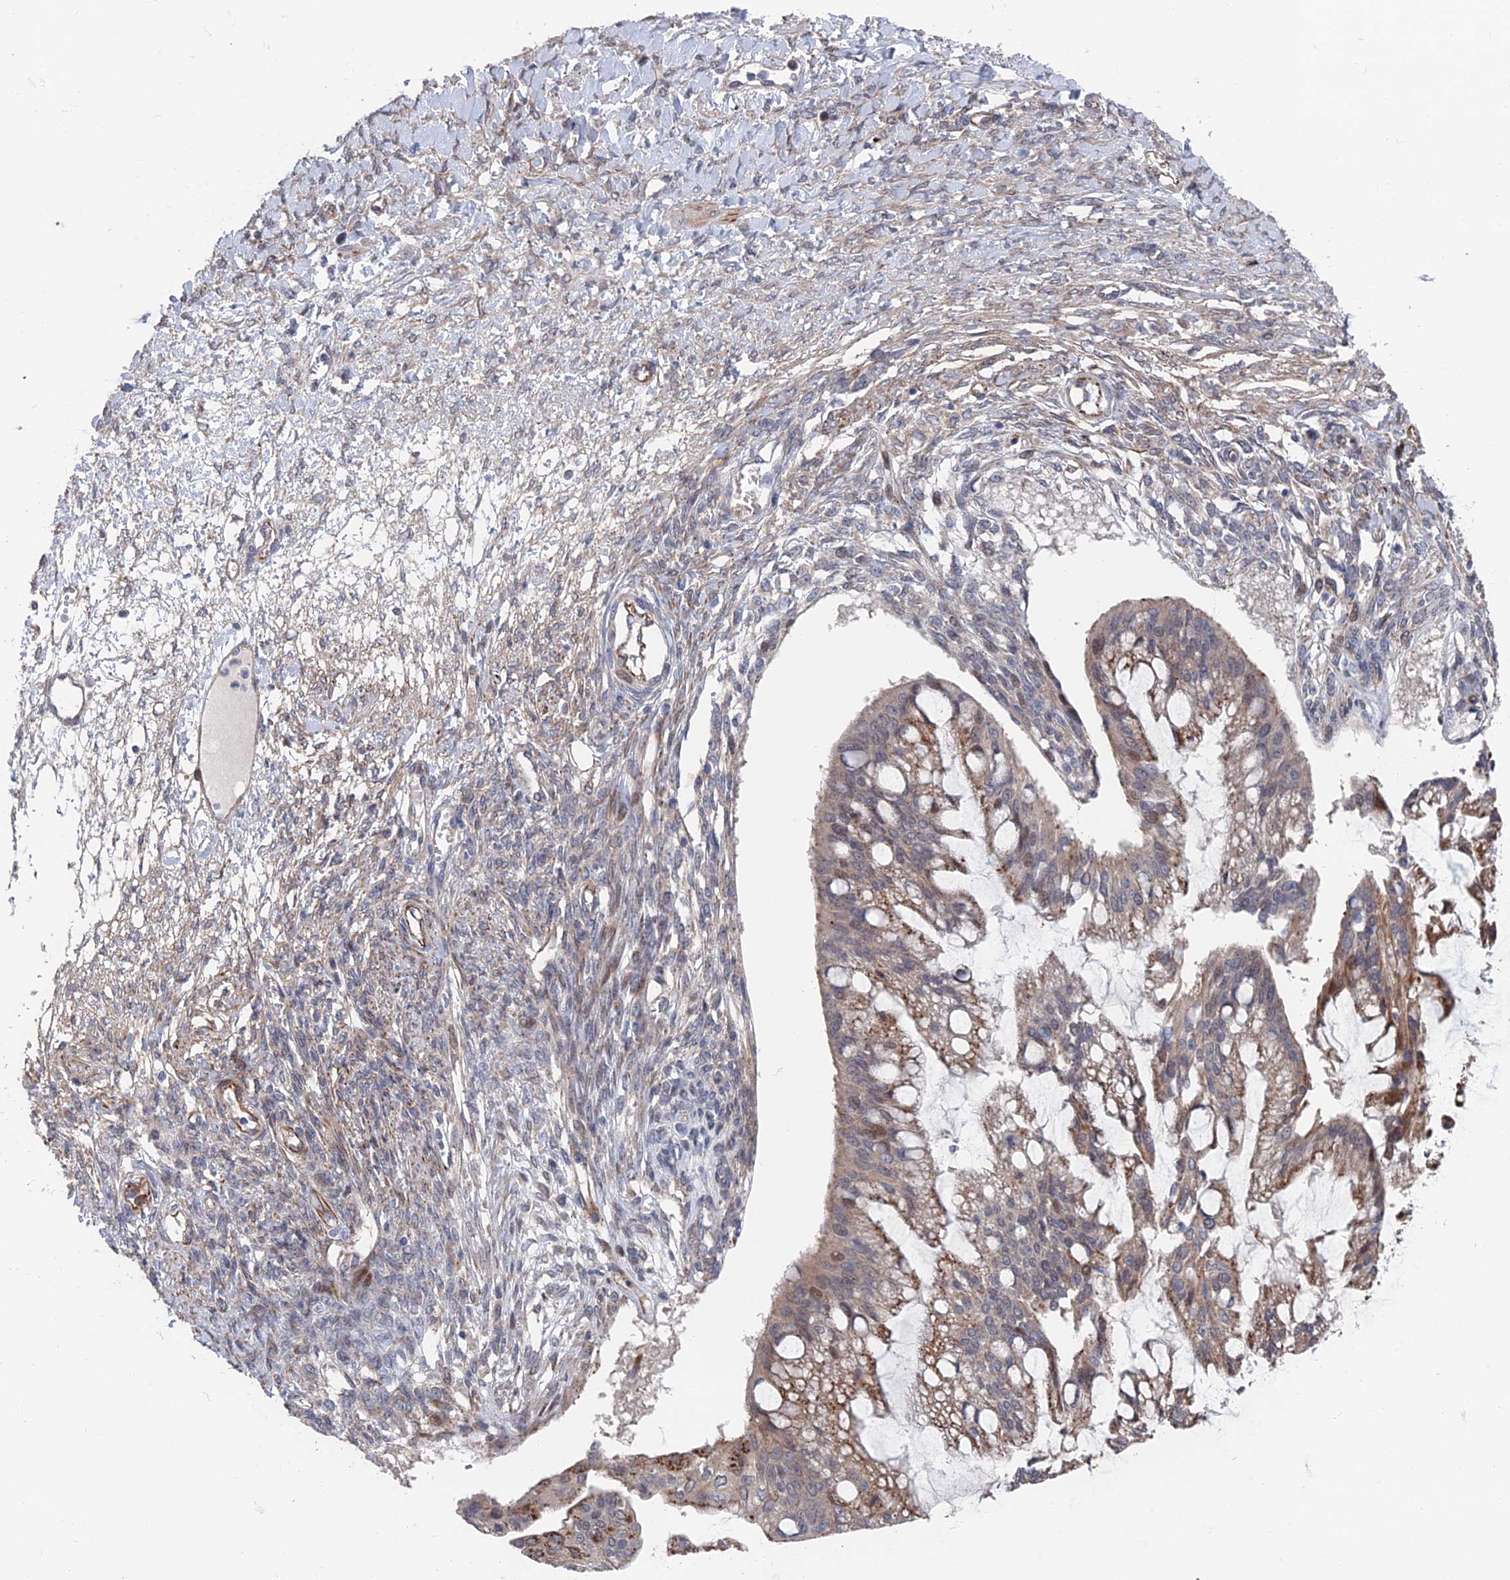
{"staining": {"intensity": "moderate", "quantity": "<25%", "location": "cytoplasmic/membranous"}, "tissue": "ovarian cancer", "cell_type": "Tumor cells", "image_type": "cancer", "snomed": [{"axis": "morphology", "description": "Cystadenocarcinoma, mucinous, NOS"}, {"axis": "topography", "description": "Ovary"}], "caption": "A low amount of moderate cytoplasmic/membranous staining is appreciated in about <25% of tumor cells in ovarian cancer tissue.", "gene": "GTF2IRD1", "patient": {"sex": "female", "age": 73}}